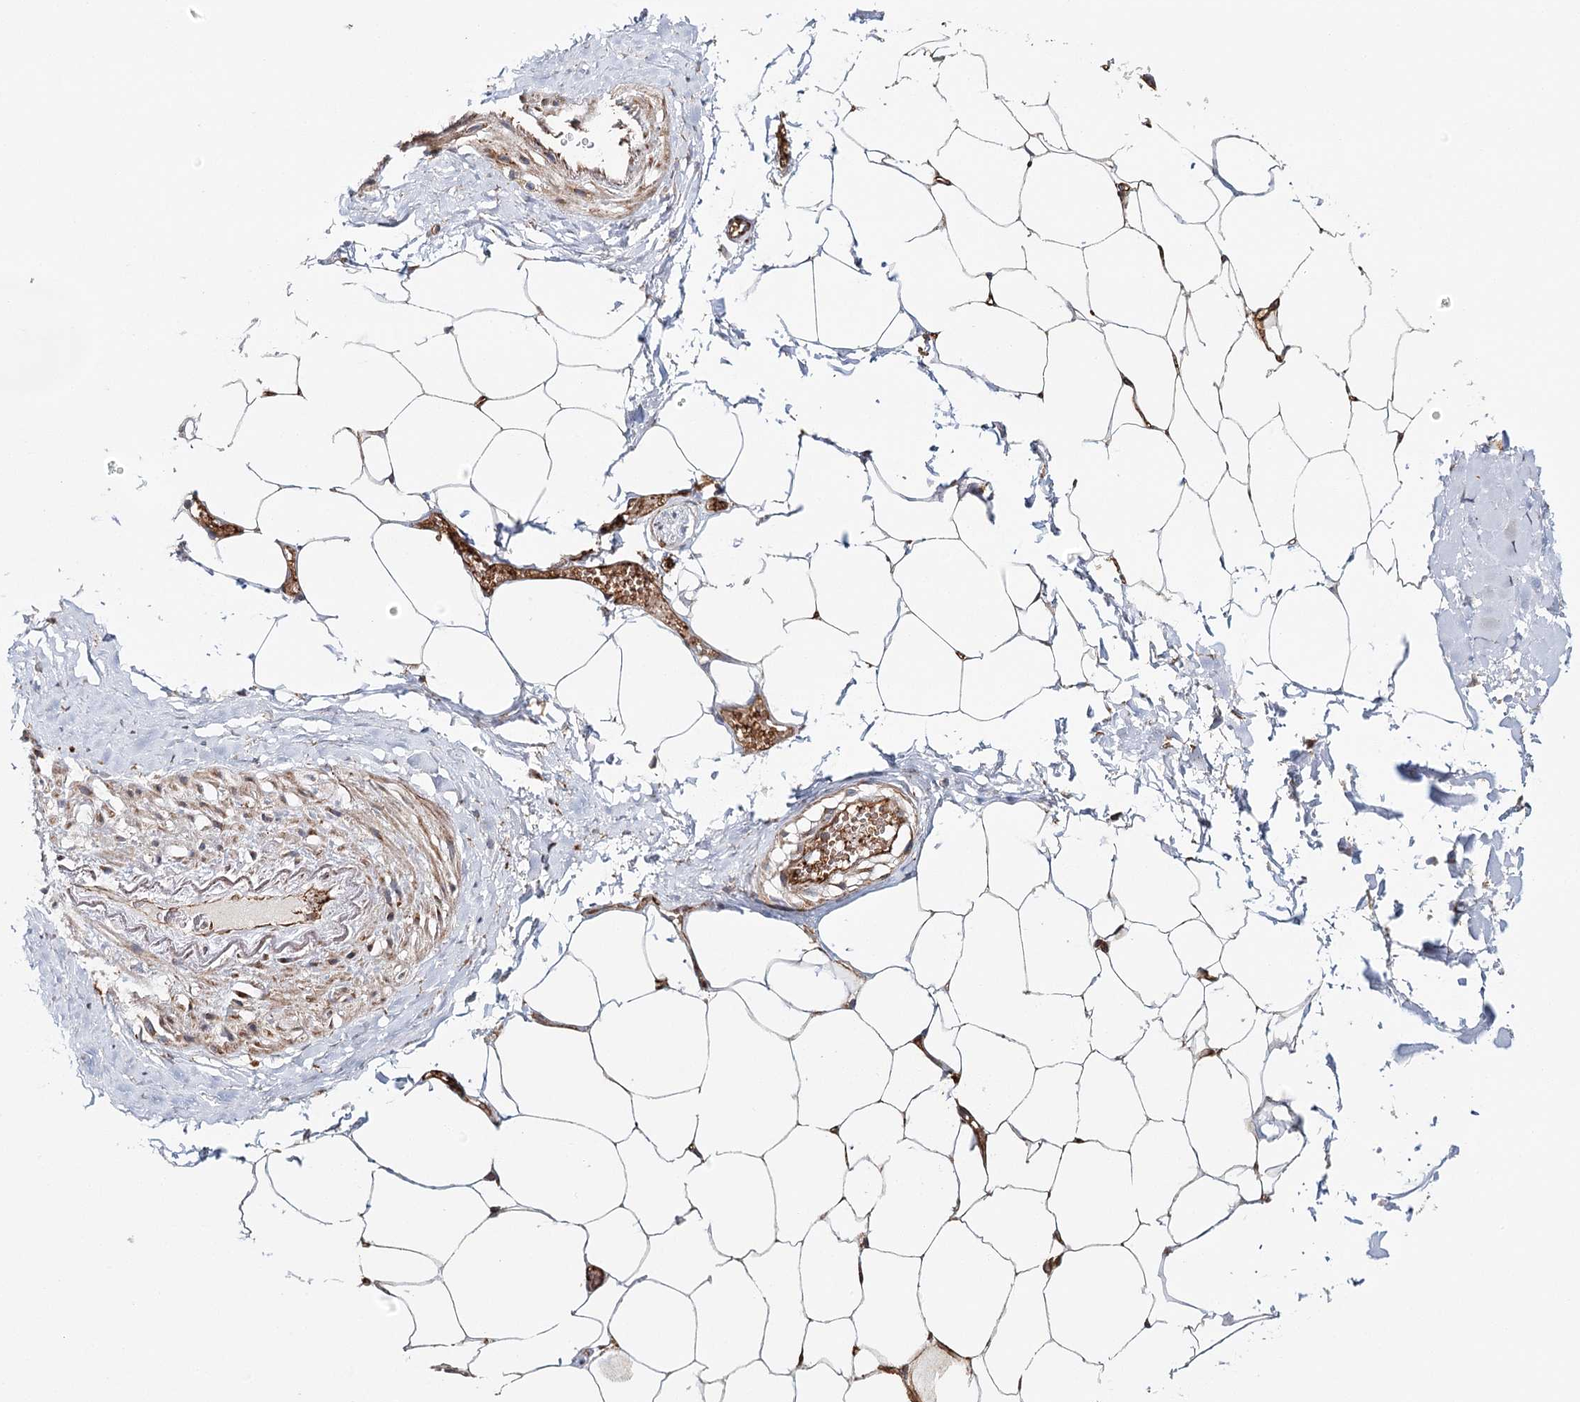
{"staining": {"intensity": "moderate", "quantity": "25%-75%", "location": "cytoplasmic/membranous"}, "tissue": "adipose tissue", "cell_type": "Adipocytes", "image_type": "normal", "snomed": [{"axis": "morphology", "description": "Normal tissue, NOS"}, {"axis": "morphology", "description": "Adenocarcinoma, Low grade"}, {"axis": "topography", "description": "Prostate"}, {"axis": "topography", "description": "Peripheral nerve tissue"}], "caption": "A medium amount of moderate cytoplasmic/membranous staining is identified in about 25%-75% of adipocytes in benign adipose tissue. (DAB (3,3'-diaminobenzidine) IHC, brown staining for protein, blue staining for nuclei).", "gene": "MKNK1", "patient": {"sex": "male", "age": 63}}